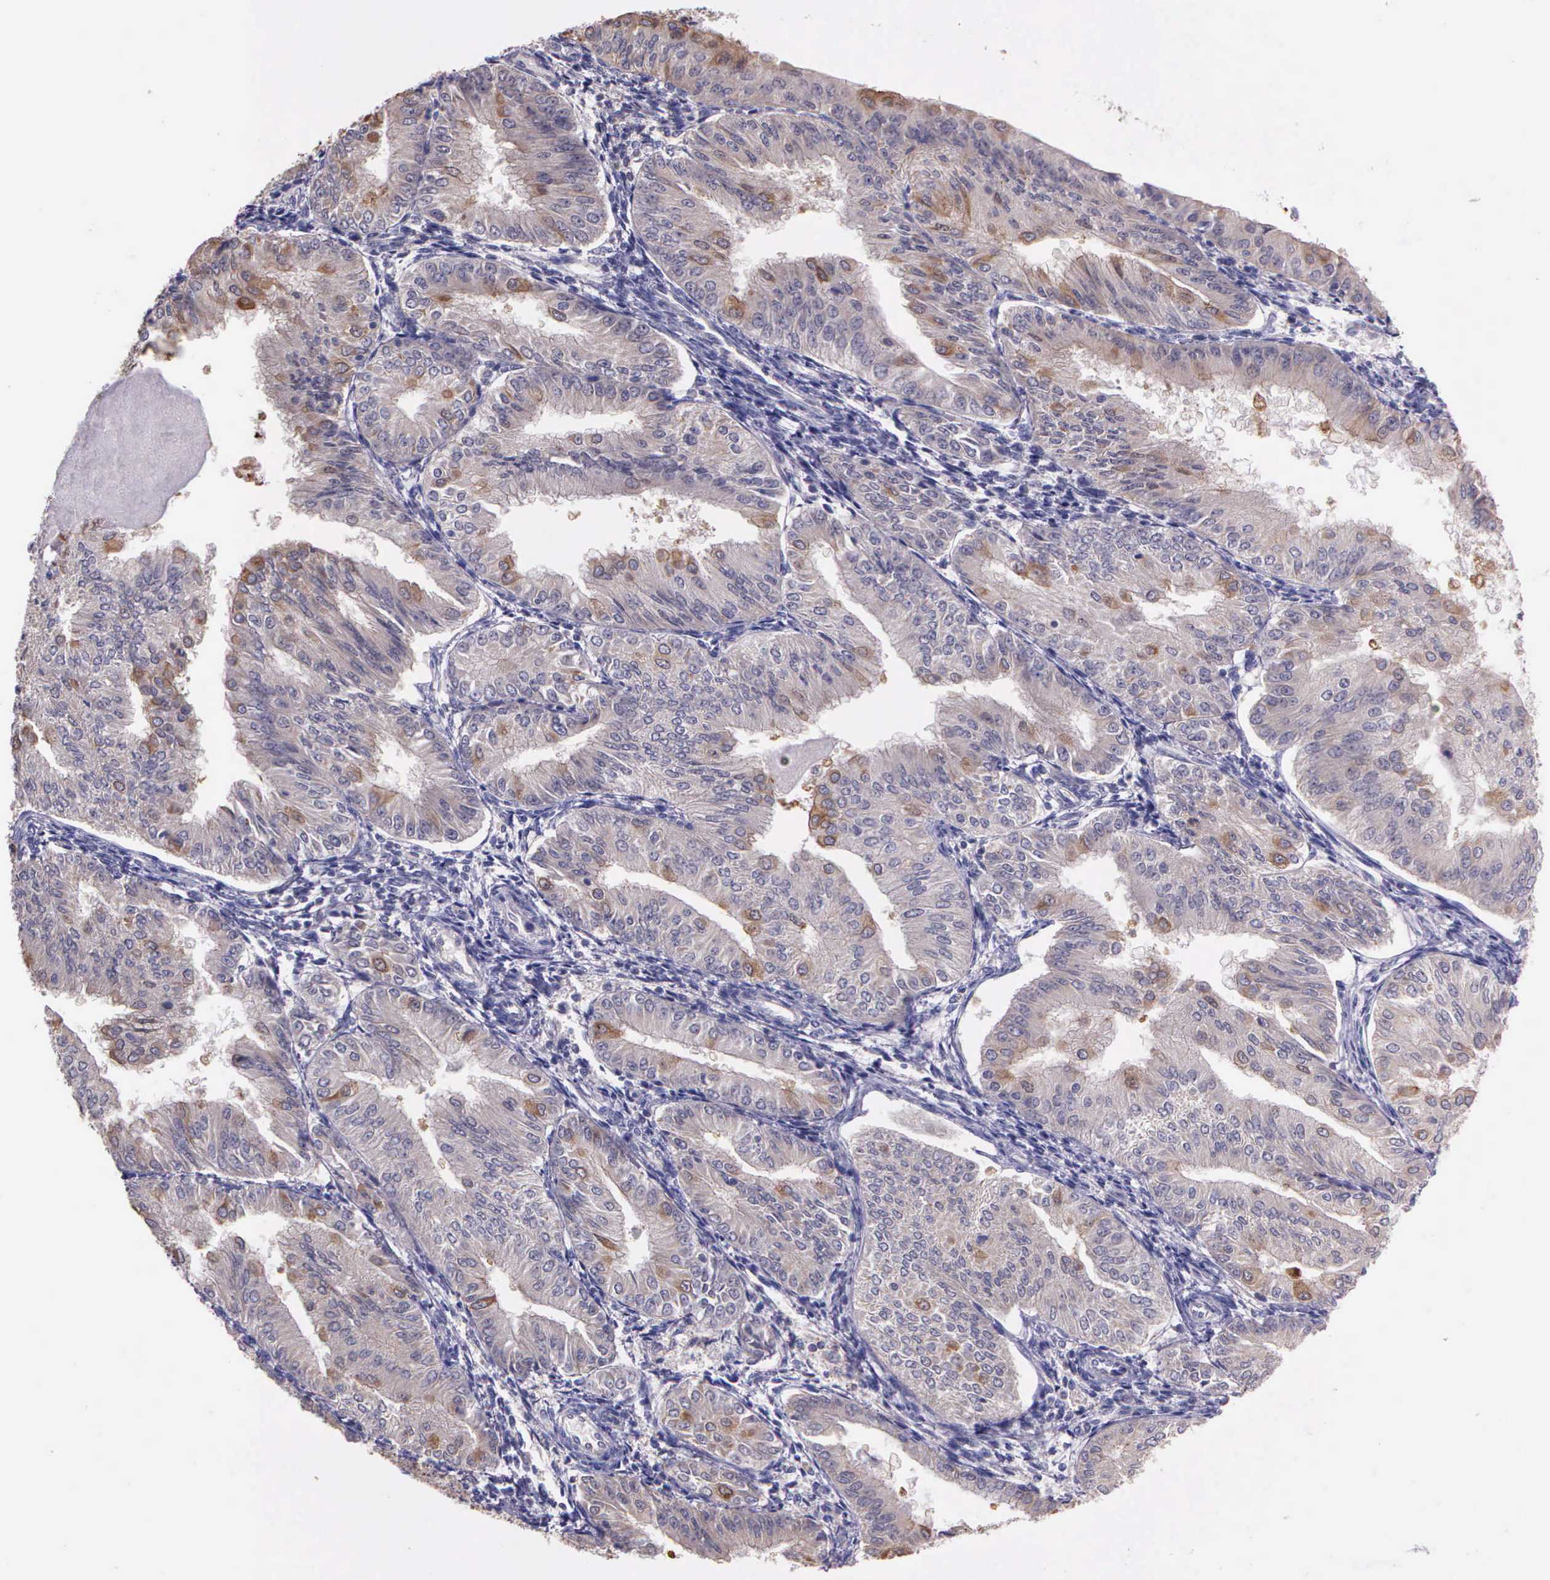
{"staining": {"intensity": "negative", "quantity": "none", "location": "none"}, "tissue": "endometrial cancer", "cell_type": "Tumor cells", "image_type": "cancer", "snomed": [{"axis": "morphology", "description": "Adenocarcinoma, NOS"}, {"axis": "topography", "description": "Endometrium"}], "caption": "A histopathology image of adenocarcinoma (endometrial) stained for a protein exhibits no brown staining in tumor cells. (Stains: DAB (3,3'-diaminobenzidine) immunohistochemistry with hematoxylin counter stain, Microscopy: brightfield microscopy at high magnification).", "gene": "IGBP1", "patient": {"sex": "female", "age": 53}}